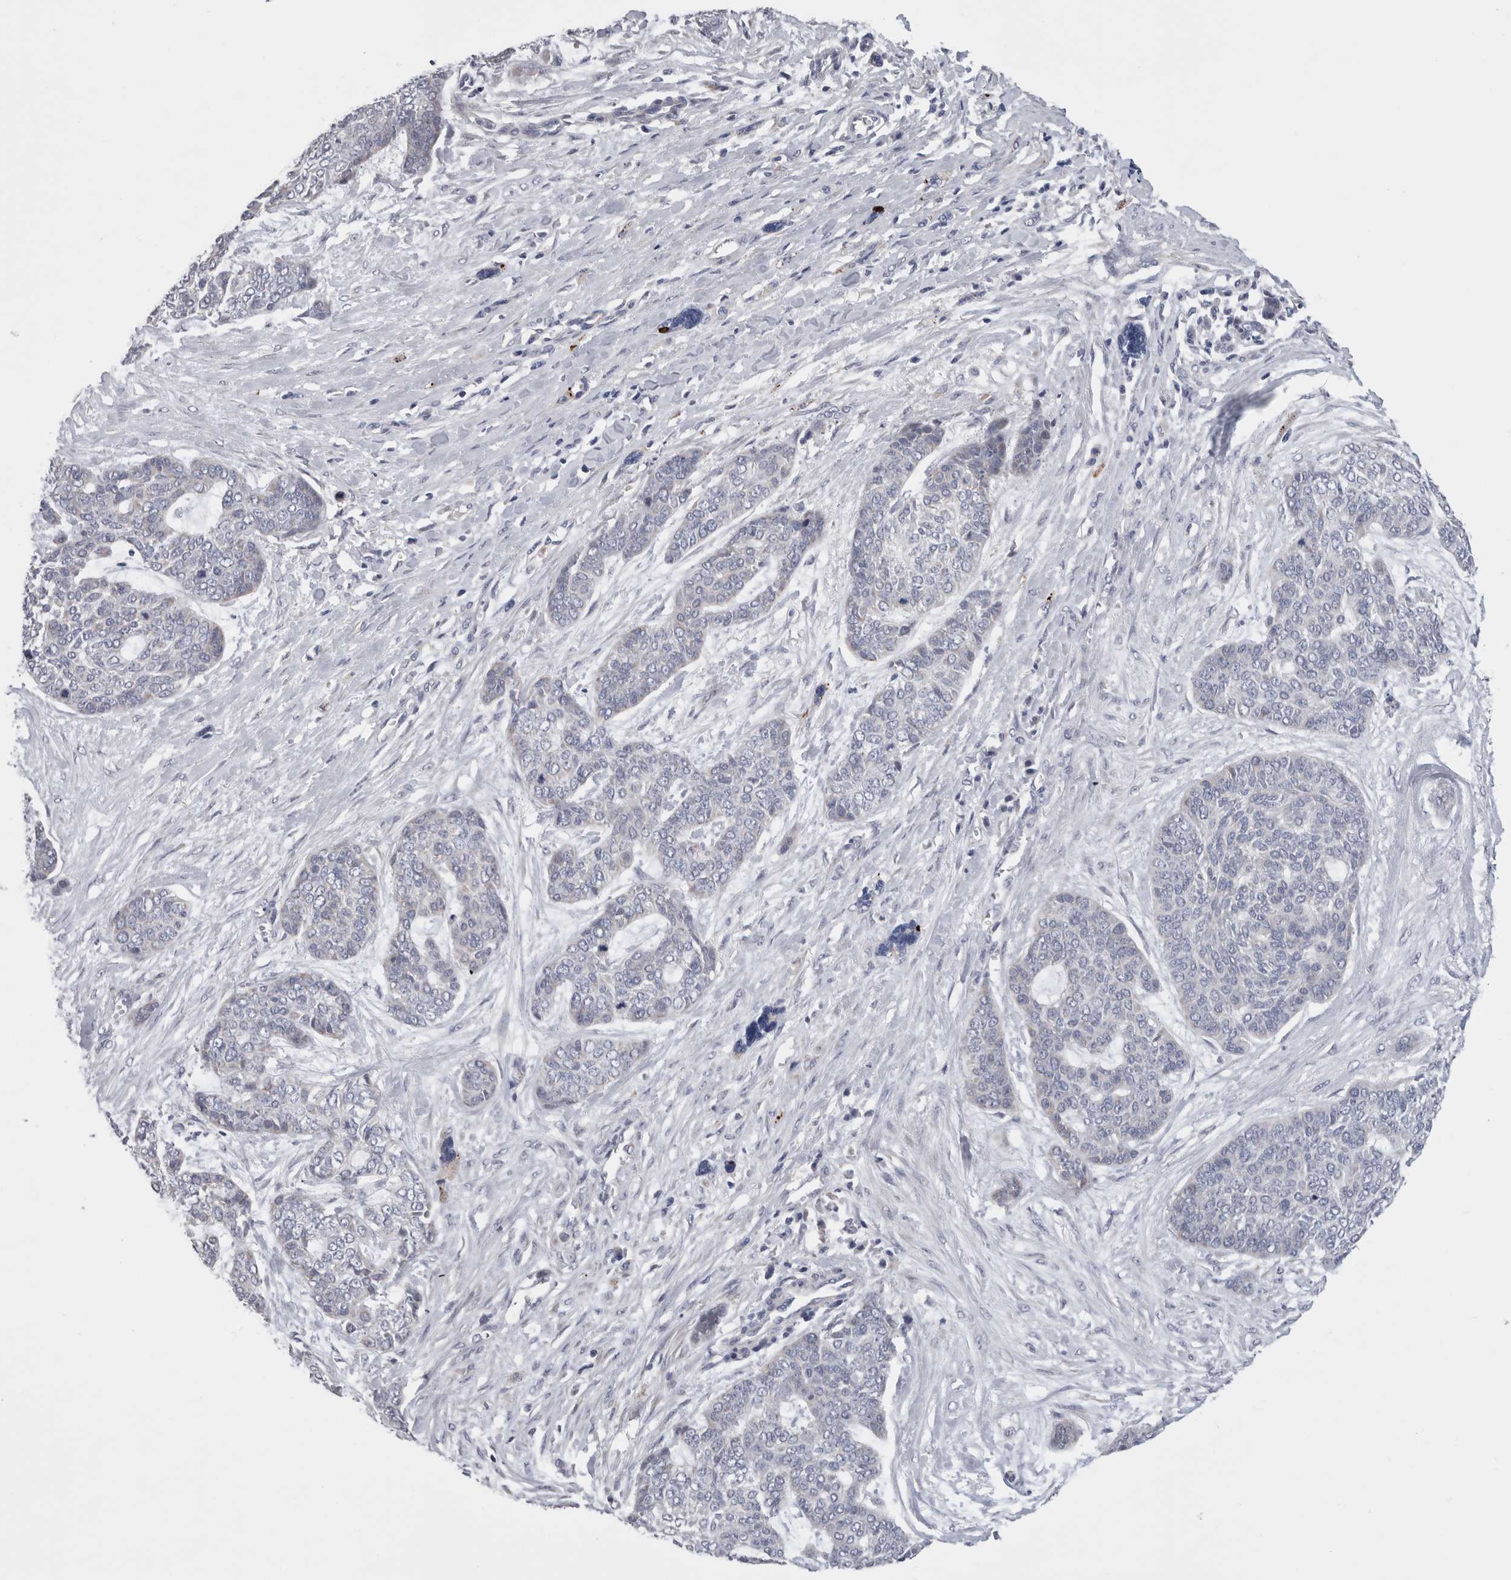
{"staining": {"intensity": "negative", "quantity": "none", "location": "none"}, "tissue": "skin cancer", "cell_type": "Tumor cells", "image_type": "cancer", "snomed": [{"axis": "morphology", "description": "Basal cell carcinoma"}, {"axis": "topography", "description": "Skin"}], "caption": "IHC image of human basal cell carcinoma (skin) stained for a protein (brown), which displays no staining in tumor cells.", "gene": "GDAP1", "patient": {"sex": "female", "age": 64}}